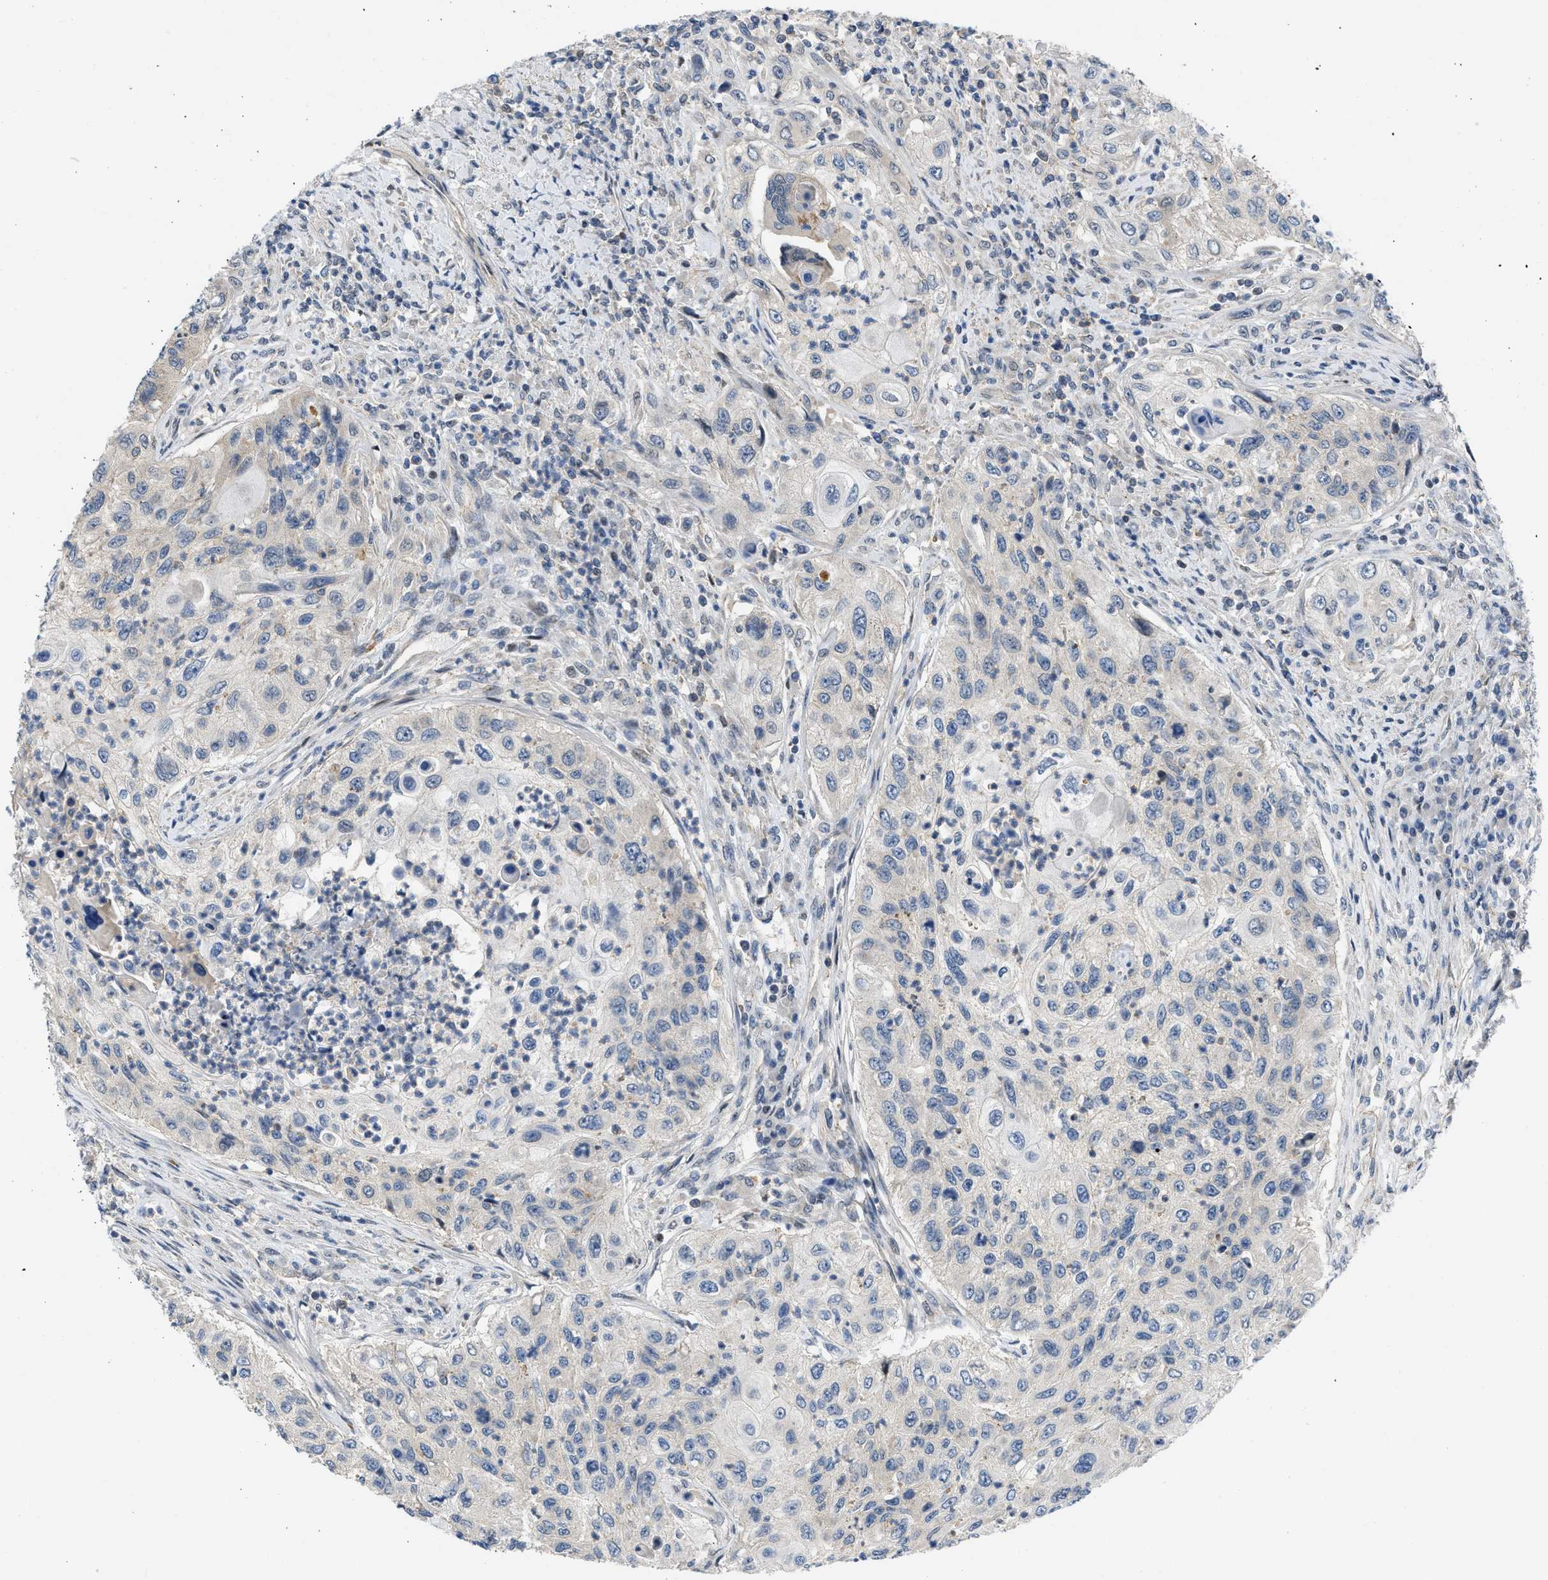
{"staining": {"intensity": "negative", "quantity": "none", "location": "none"}, "tissue": "urothelial cancer", "cell_type": "Tumor cells", "image_type": "cancer", "snomed": [{"axis": "morphology", "description": "Urothelial carcinoma, High grade"}, {"axis": "topography", "description": "Urinary bladder"}], "caption": "The immunohistochemistry photomicrograph has no significant expression in tumor cells of urothelial cancer tissue.", "gene": "OLIG3", "patient": {"sex": "female", "age": 60}}